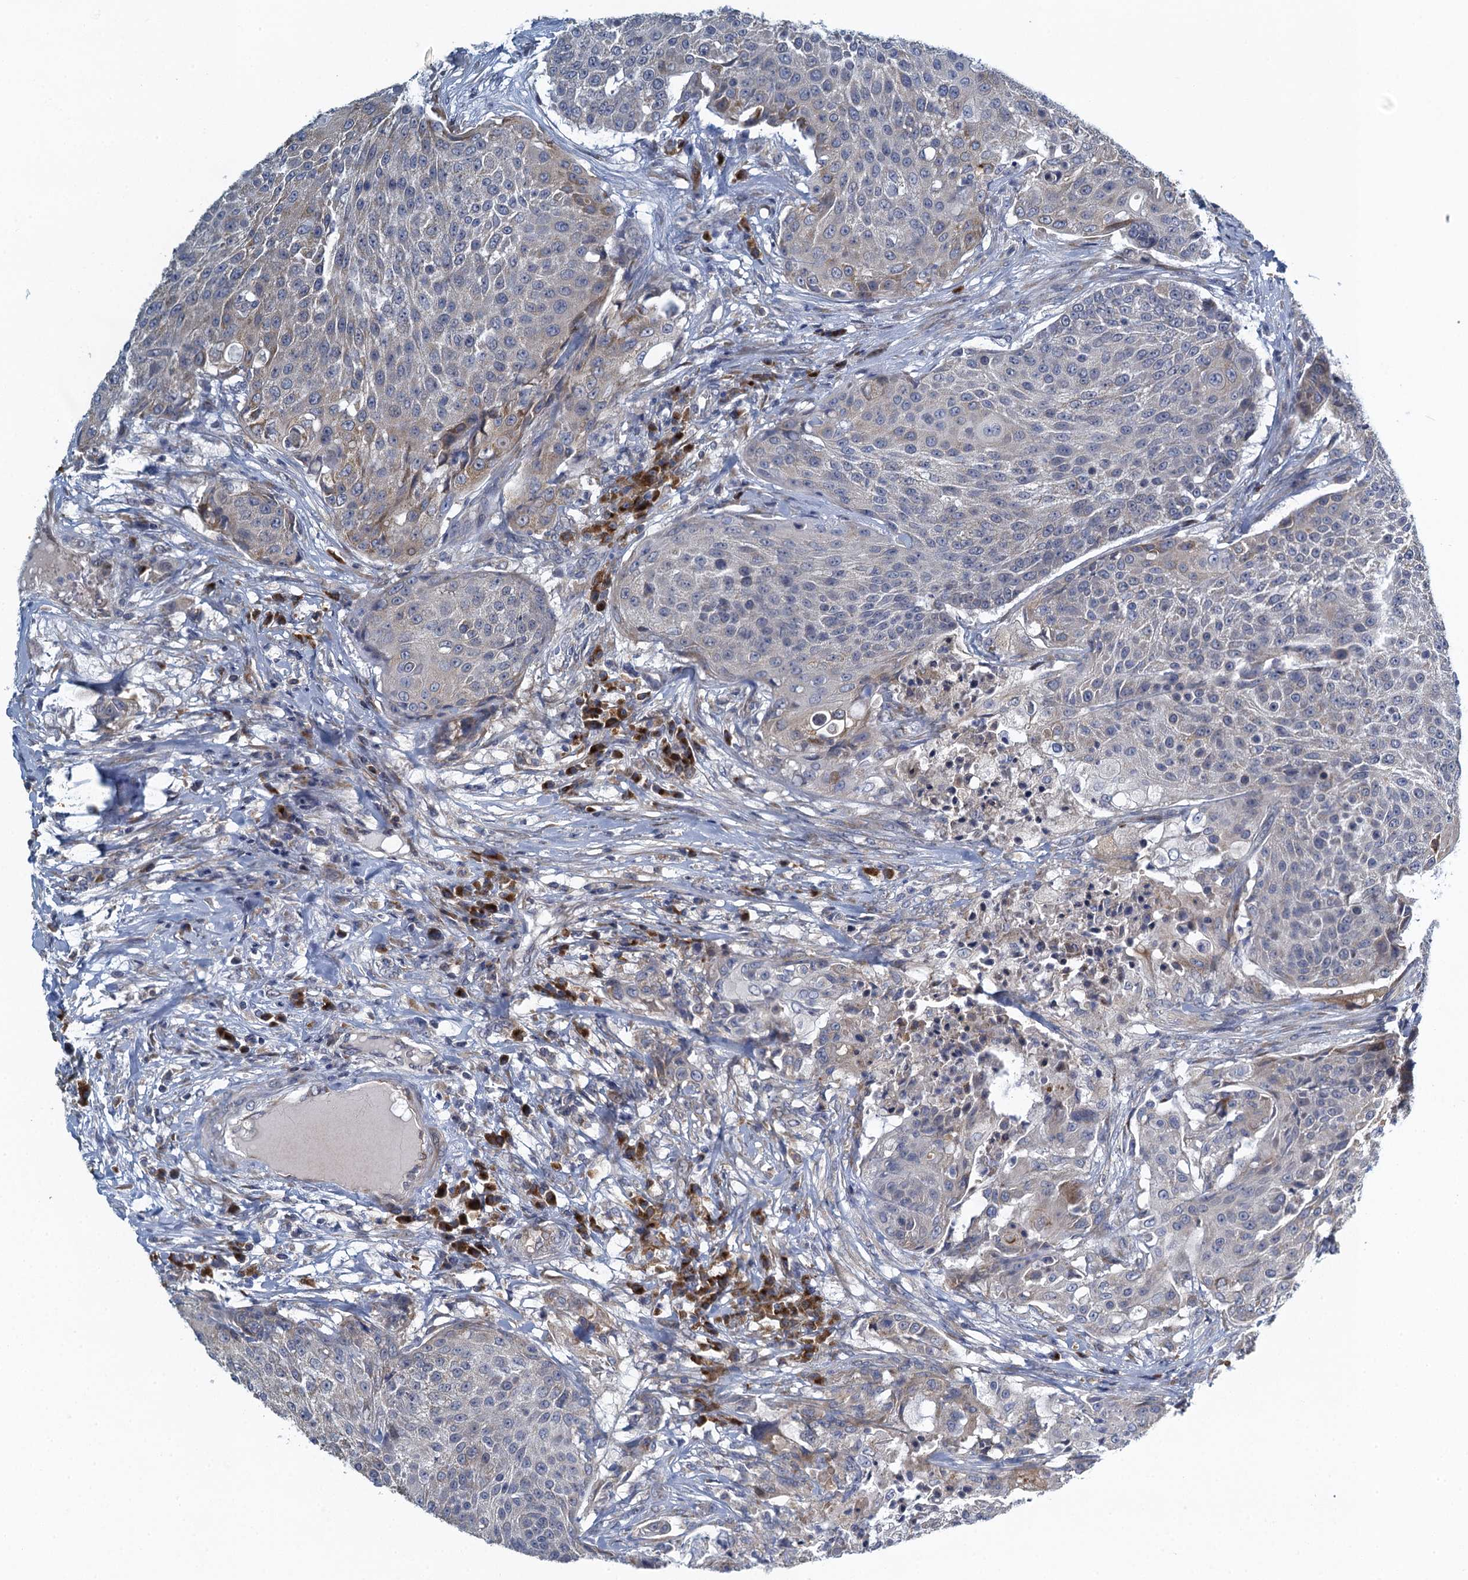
{"staining": {"intensity": "weak", "quantity": "<25%", "location": "cytoplasmic/membranous"}, "tissue": "urothelial cancer", "cell_type": "Tumor cells", "image_type": "cancer", "snomed": [{"axis": "morphology", "description": "Urothelial carcinoma, High grade"}, {"axis": "topography", "description": "Urinary bladder"}], "caption": "A micrograph of human urothelial carcinoma (high-grade) is negative for staining in tumor cells.", "gene": "ALG2", "patient": {"sex": "female", "age": 63}}